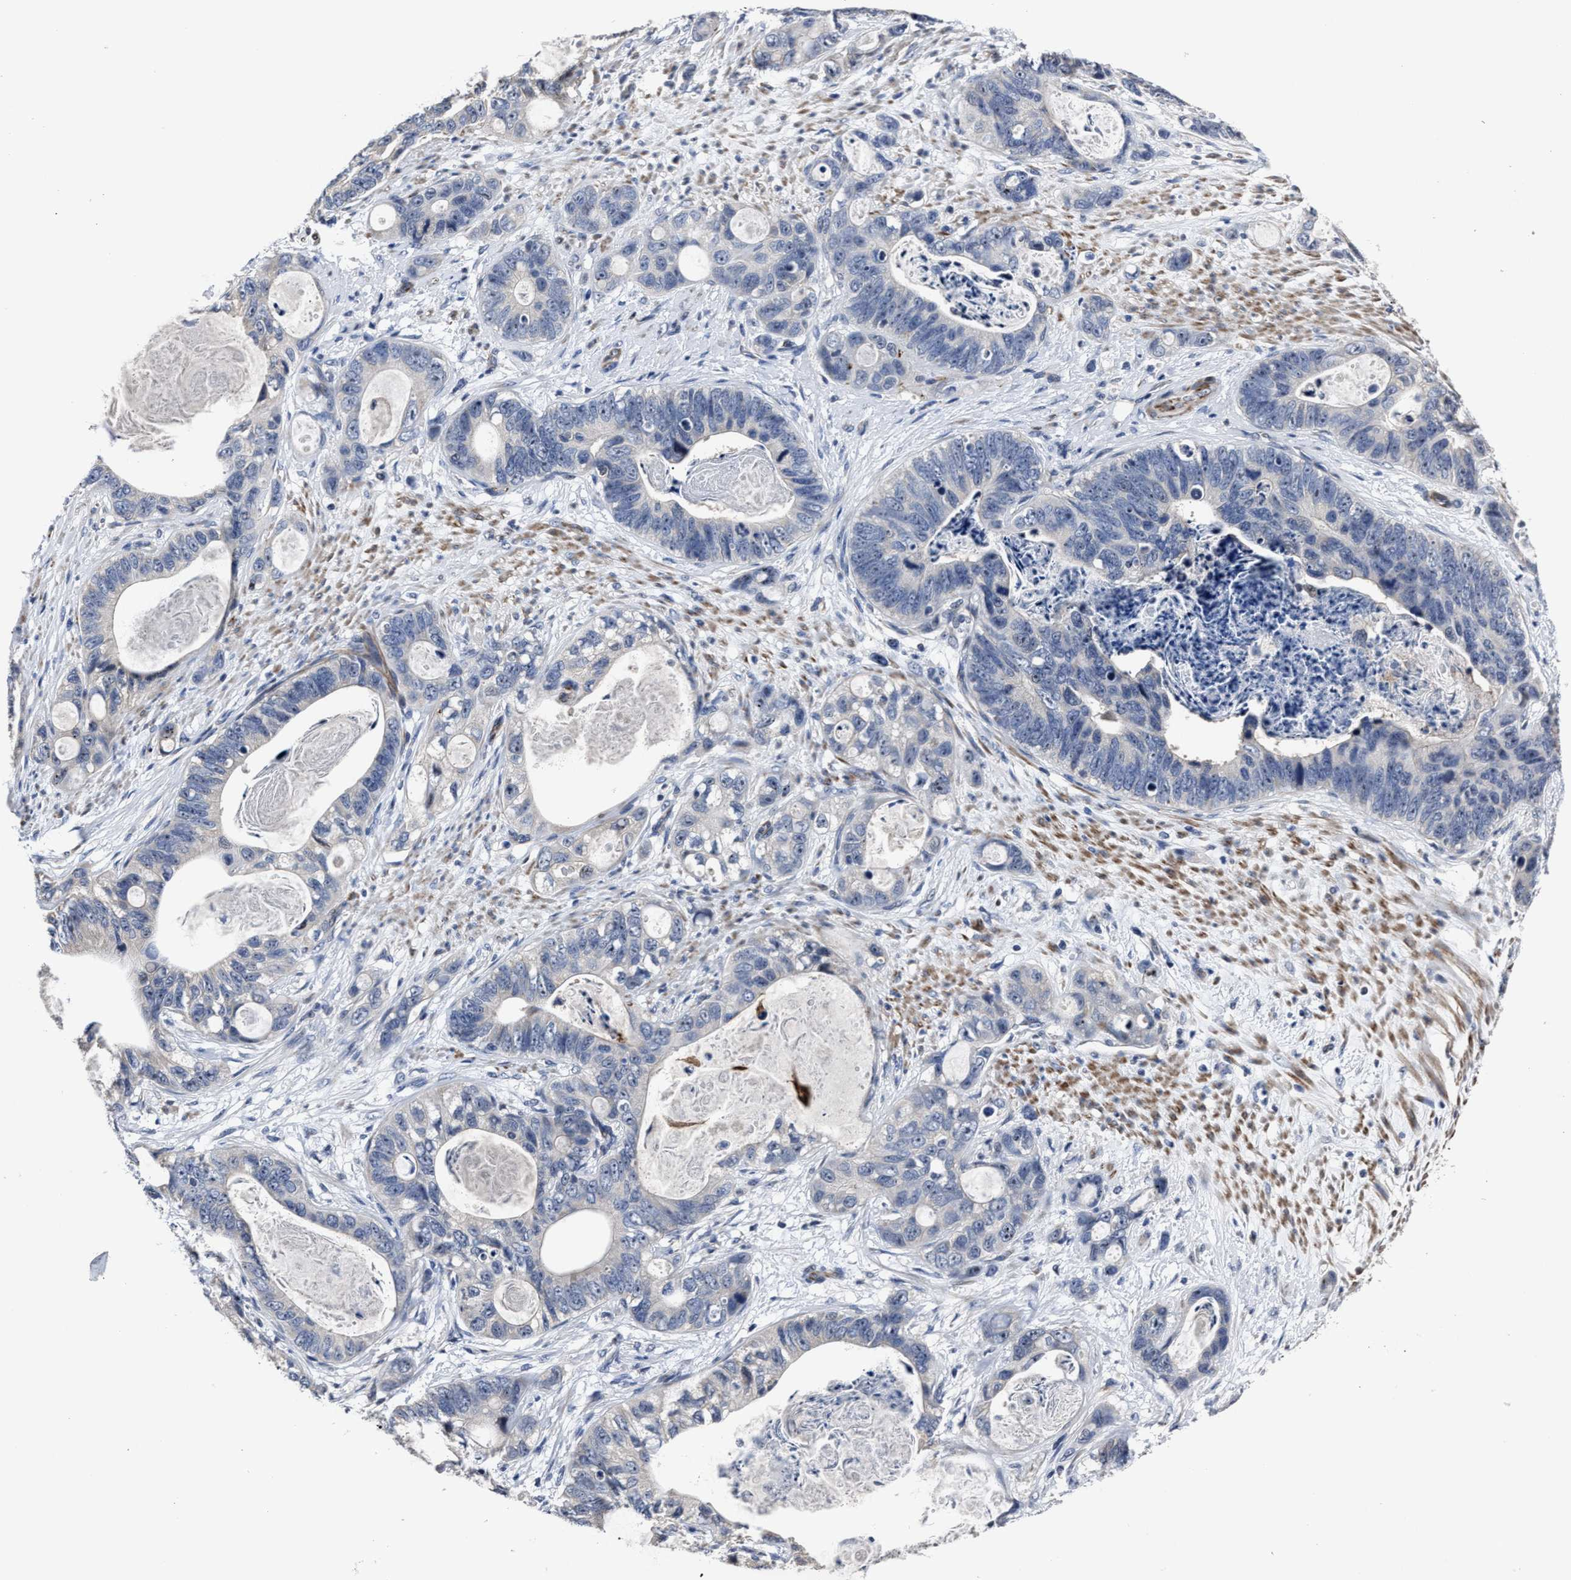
{"staining": {"intensity": "negative", "quantity": "none", "location": "none"}, "tissue": "stomach cancer", "cell_type": "Tumor cells", "image_type": "cancer", "snomed": [{"axis": "morphology", "description": "Normal tissue, NOS"}, {"axis": "morphology", "description": "Adenocarcinoma, NOS"}, {"axis": "topography", "description": "Stomach"}], "caption": "IHC photomicrograph of neoplastic tissue: human stomach adenocarcinoma stained with DAB (3,3'-diaminobenzidine) displays no significant protein positivity in tumor cells.", "gene": "RSBN1L", "patient": {"sex": "female", "age": 89}}